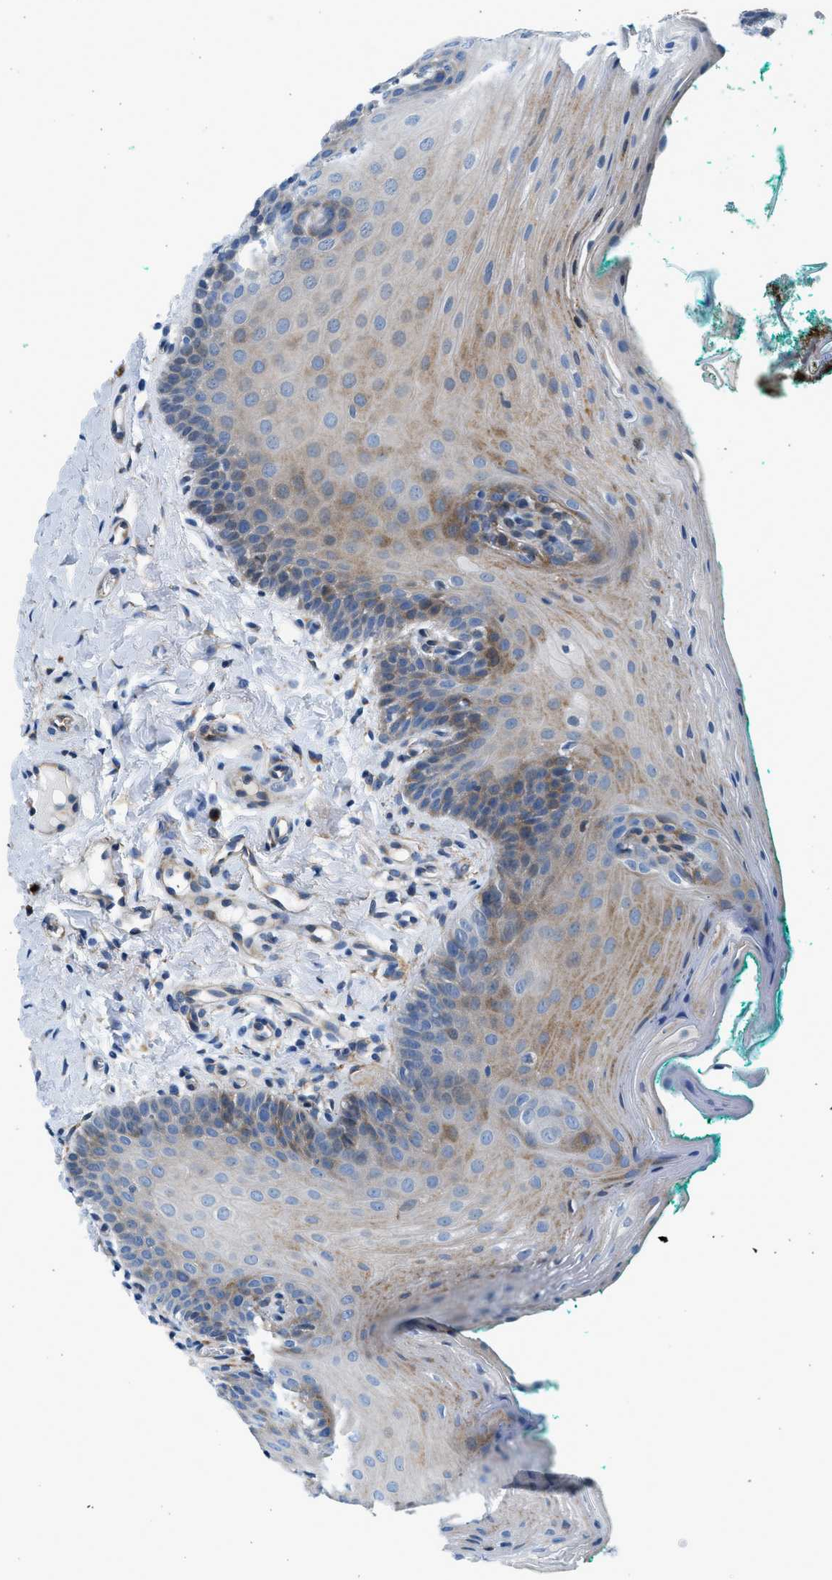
{"staining": {"intensity": "weak", "quantity": "<25%", "location": "cytoplasmic/membranous"}, "tissue": "oral mucosa", "cell_type": "Squamous epithelial cells", "image_type": "normal", "snomed": [{"axis": "morphology", "description": "Normal tissue, NOS"}, {"axis": "topography", "description": "Oral tissue"}], "caption": "The immunohistochemistry (IHC) photomicrograph has no significant expression in squamous epithelial cells of oral mucosa. (DAB IHC visualized using brightfield microscopy, high magnification).", "gene": "CNTN6", "patient": {"sex": "male", "age": 58}}